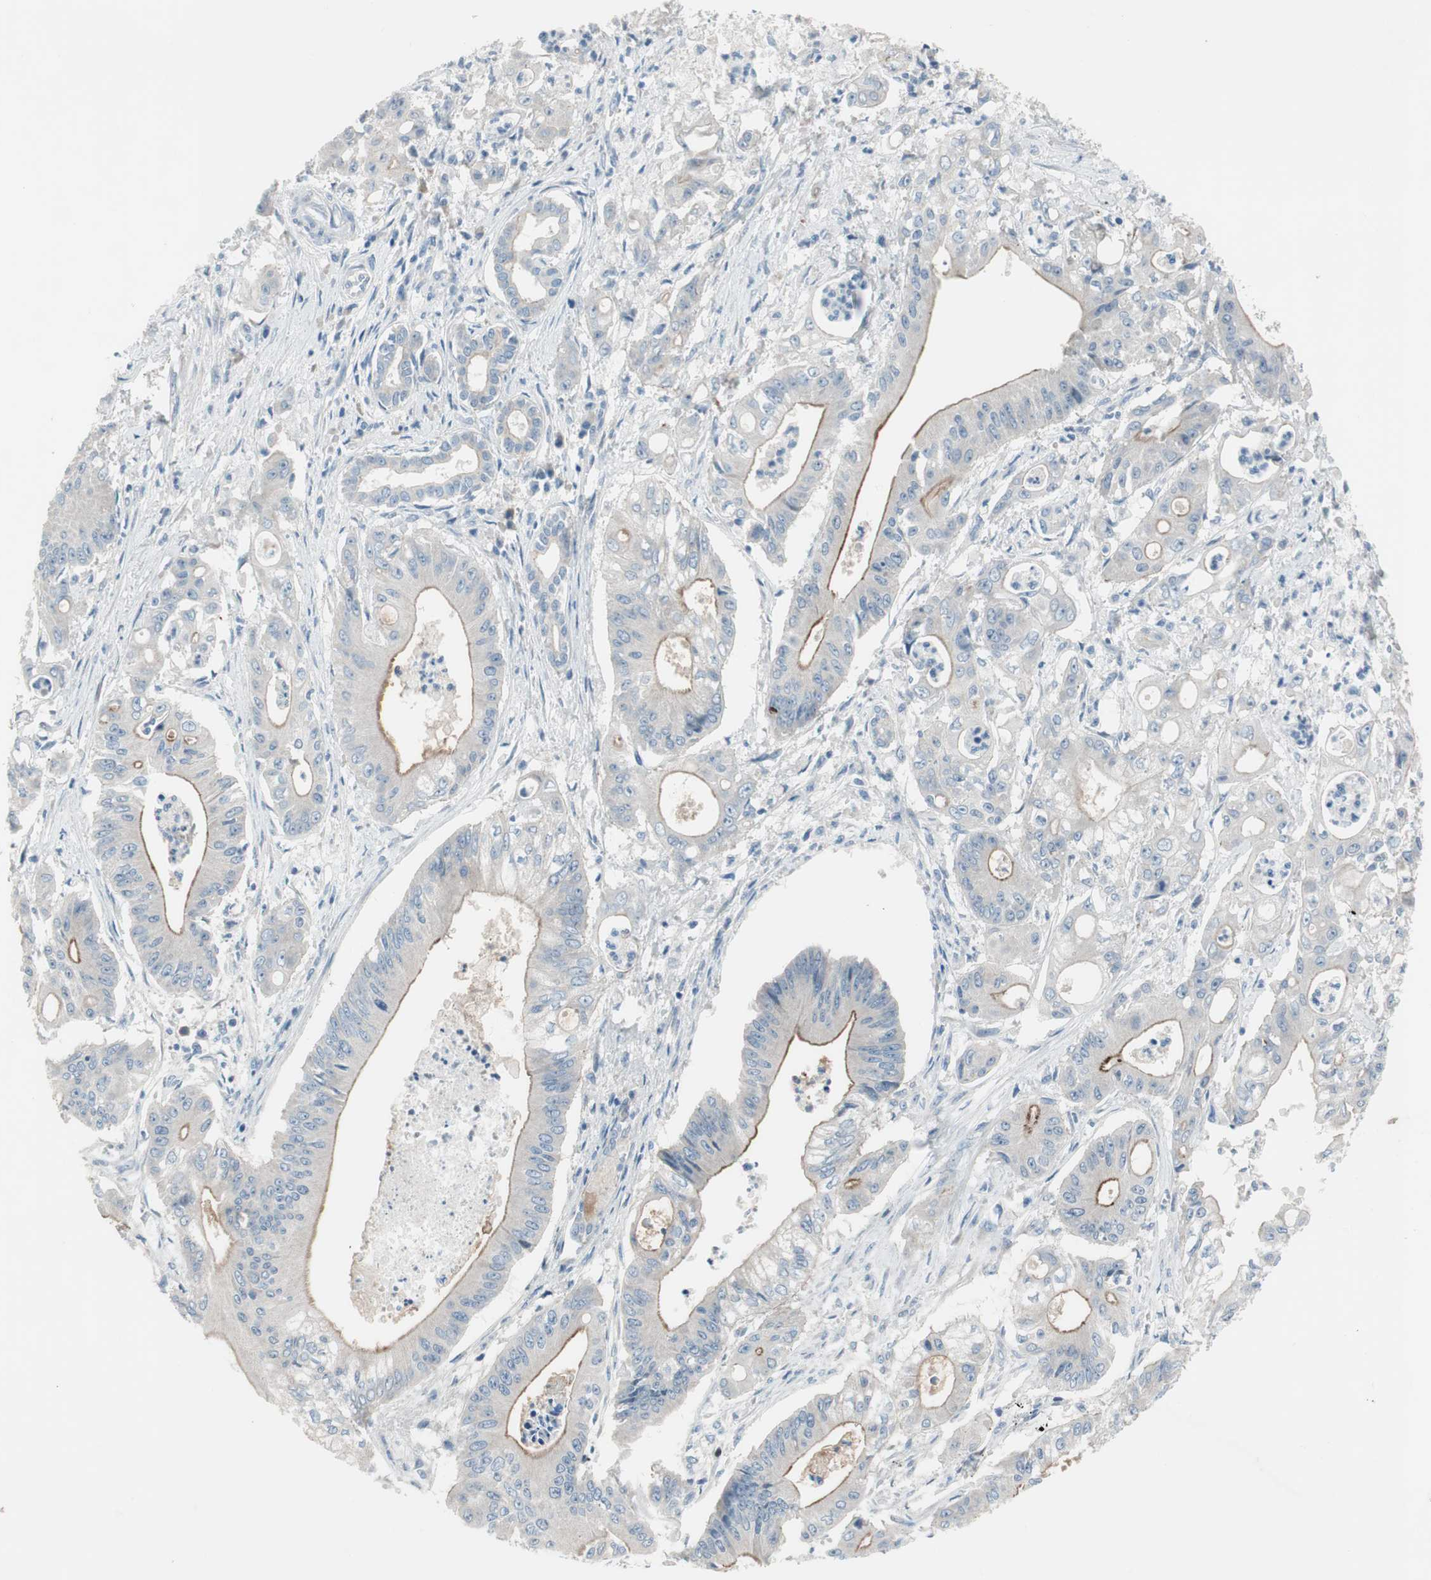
{"staining": {"intensity": "moderate", "quantity": "25%-75%", "location": "cytoplasmic/membranous"}, "tissue": "pancreatic cancer", "cell_type": "Tumor cells", "image_type": "cancer", "snomed": [{"axis": "morphology", "description": "Normal tissue, NOS"}, {"axis": "topography", "description": "Lymph node"}], "caption": "Human pancreatic cancer stained for a protein (brown) exhibits moderate cytoplasmic/membranous positive staining in about 25%-75% of tumor cells.", "gene": "PRRG4", "patient": {"sex": "male", "age": 62}}